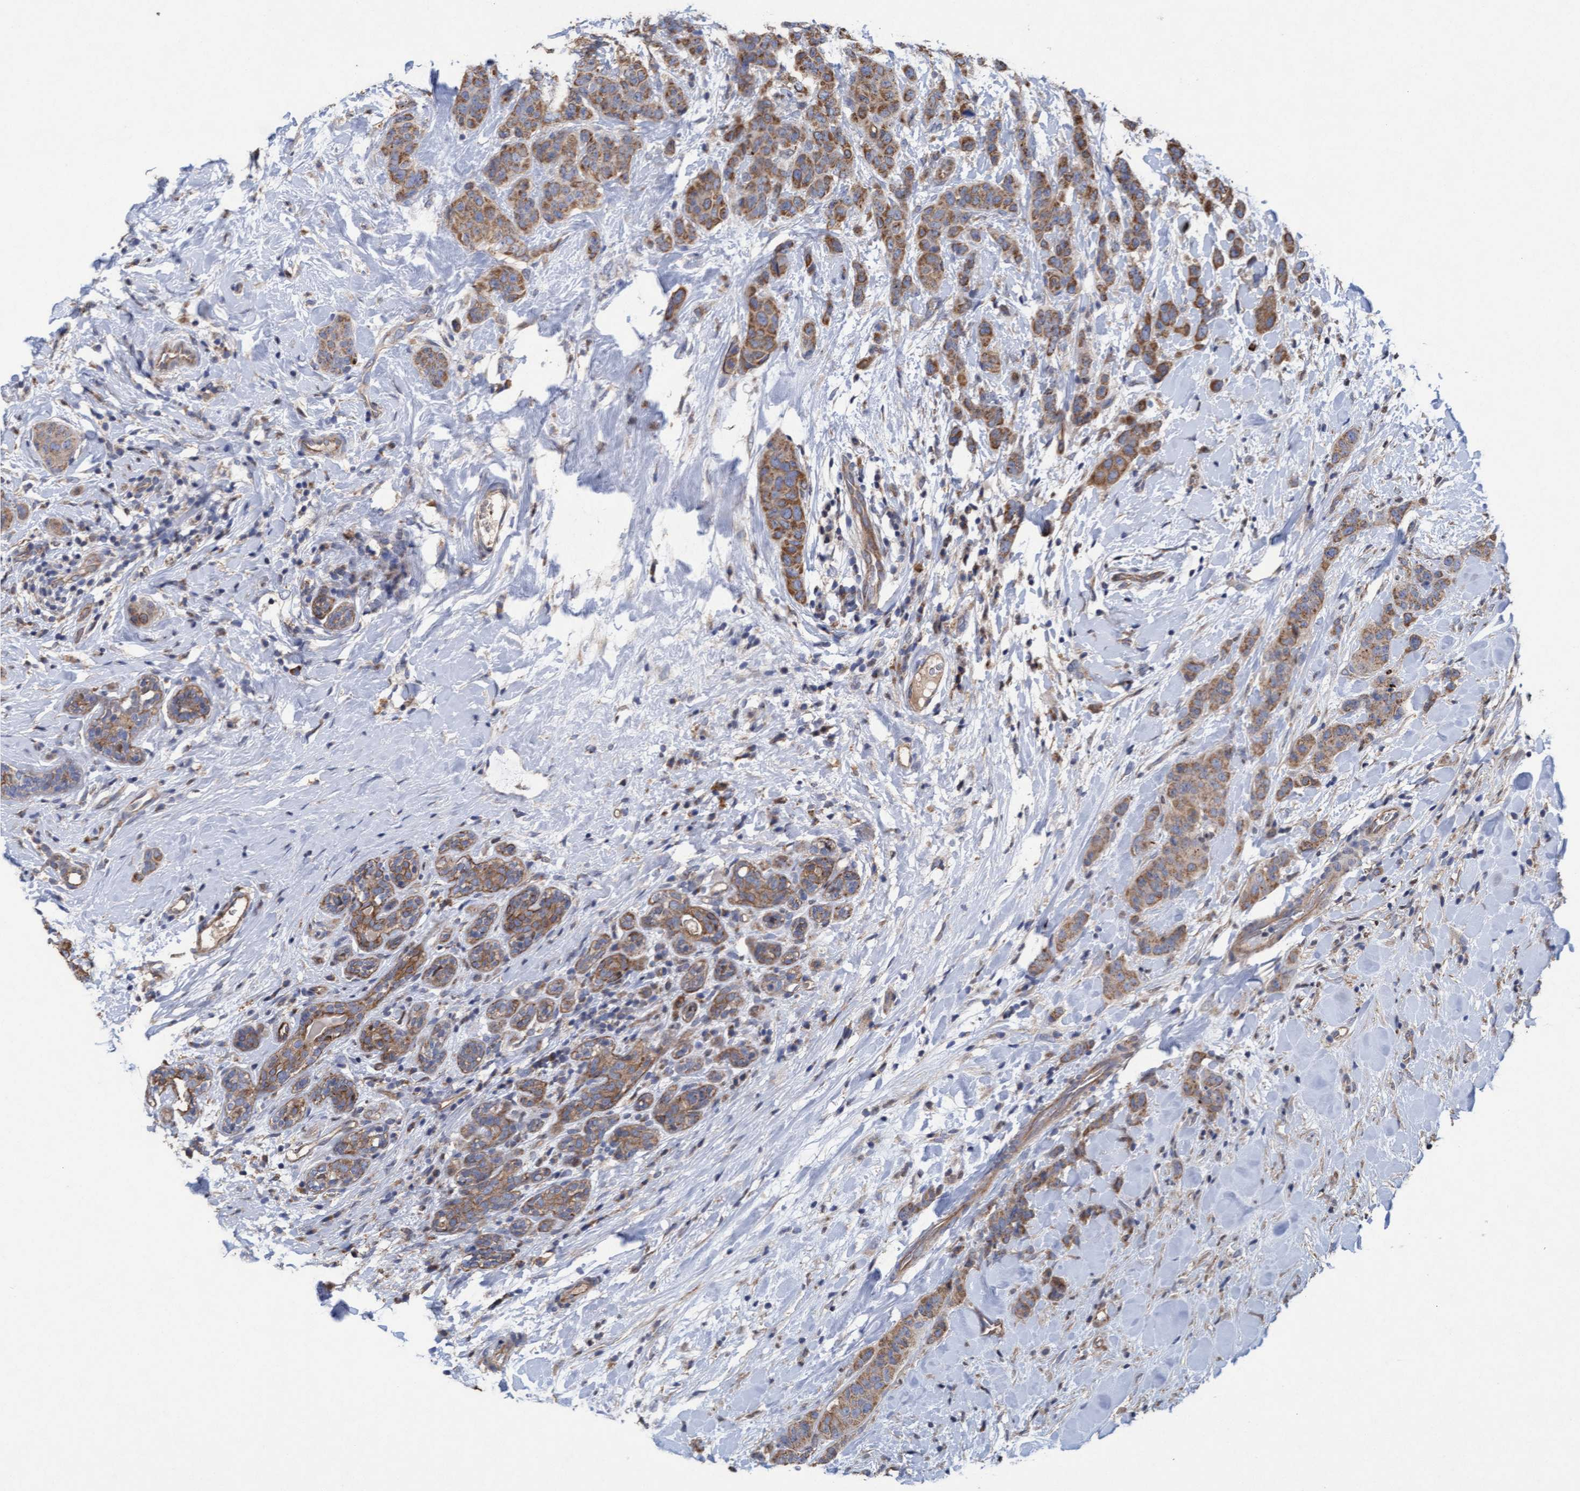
{"staining": {"intensity": "moderate", "quantity": ">75%", "location": "cytoplasmic/membranous"}, "tissue": "breast cancer", "cell_type": "Tumor cells", "image_type": "cancer", "snomed": [{"axis": "morphology", "description": "Normal tissue, NOS"}, {"axis": "morphology", "description": "Duct carcinoma"}, {"axis": "topography", "description": "Breast"}], "caption": "High-power microscopy captured an IHC image of invasive ductal carcinoma (breast), revealing moderate cytoplasmic/membranous staining in approximately >75% of tumor cells. (DAB = brown stain, brightfield microscopy at high magnification).", "gene": "MRPL38", "patient": {"sex": "female", "age": 40}}